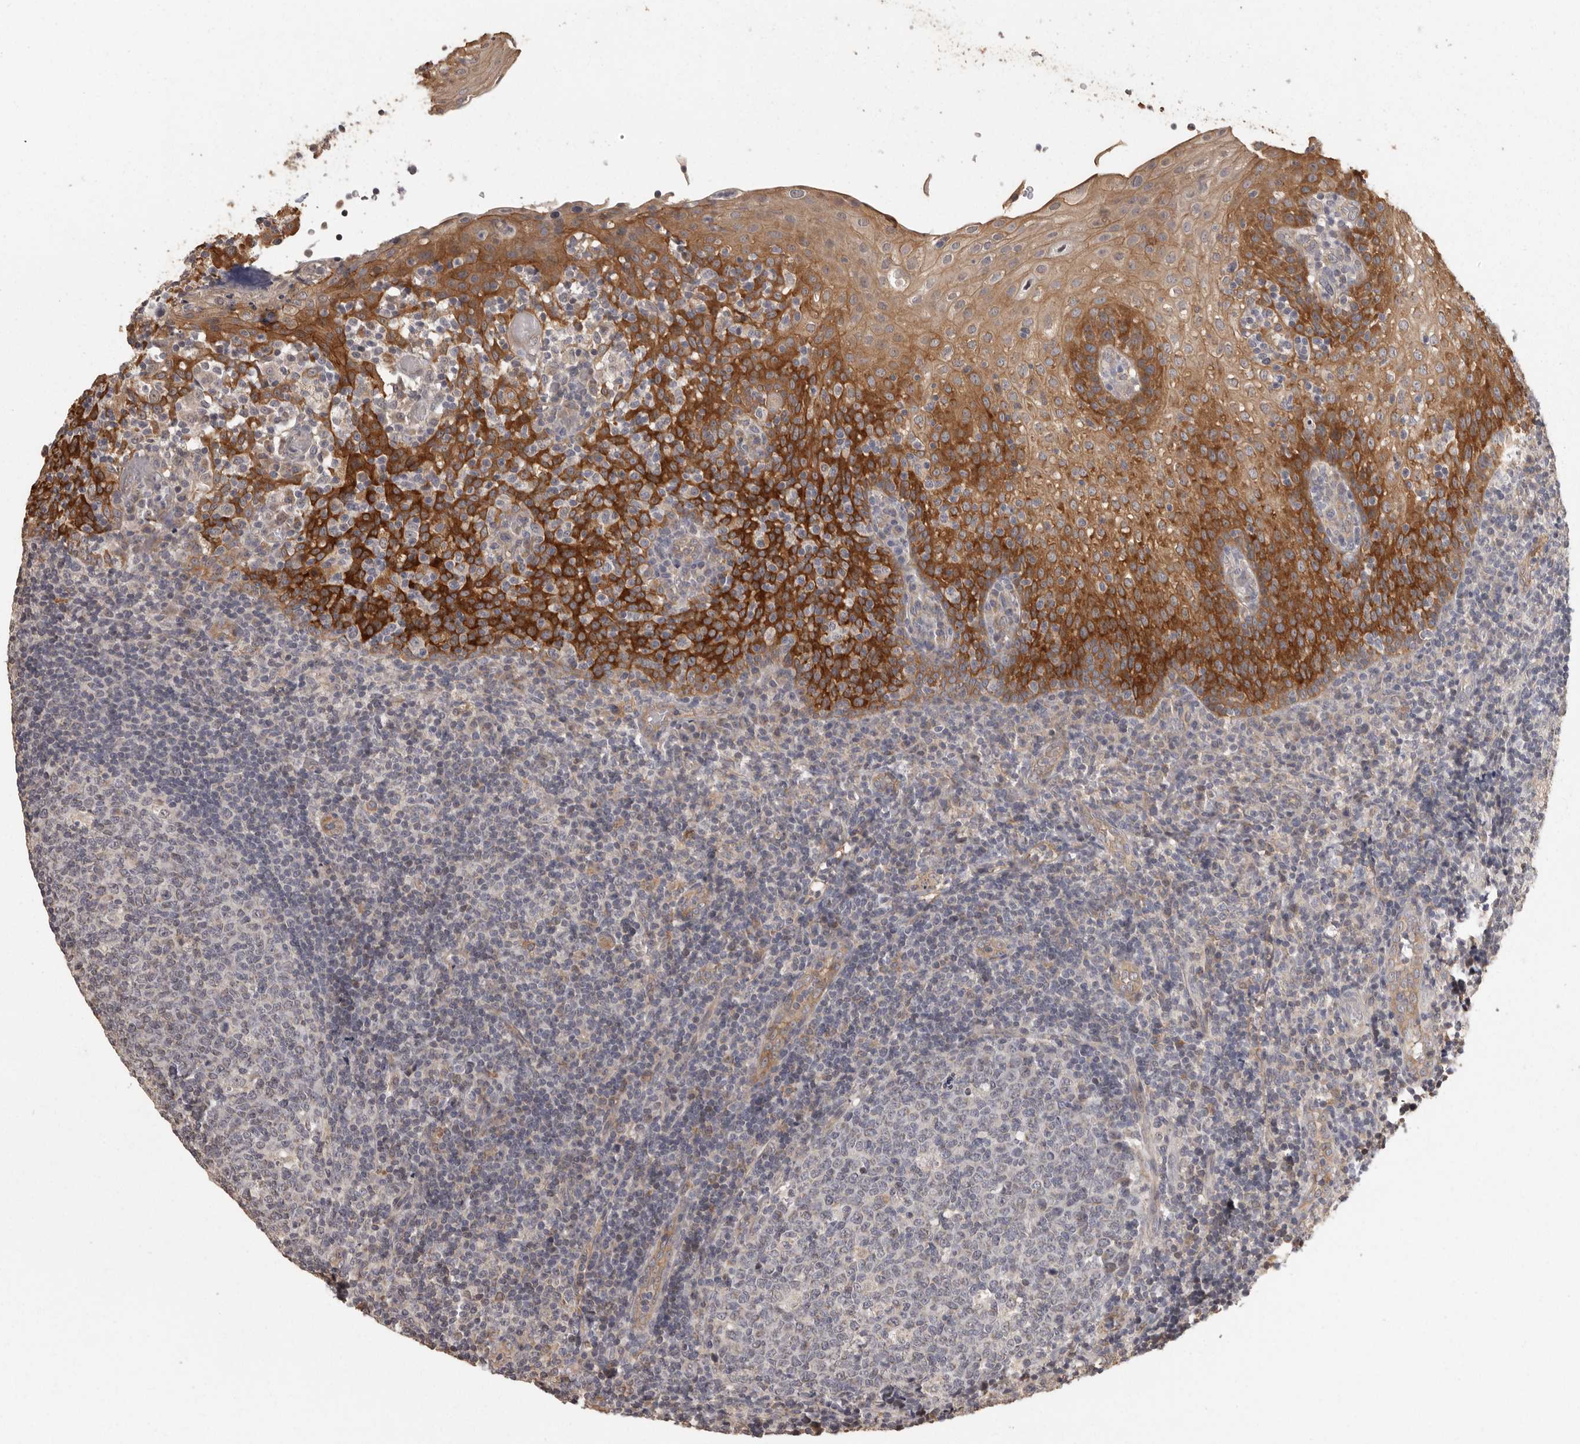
{"staining": {"intensity": "weak", "quantity": "<25%", "location": "cytoplasmic/membranous"}, "tissue": "tonsil", "cell_type": "Germinal center cells", "image_type": "normal", "snomed": [{"axis": "morphology", "description": "Normal tissue, NOS"}, {"axis": "topography", "description": "Tonsil"}], "caption": "DAB immunohistochemical staining of normal human tonsil displays no significant expression in germinal center cells.", "gene": "BAIAP2", "patient": {"sex": "female", "age": 19}}